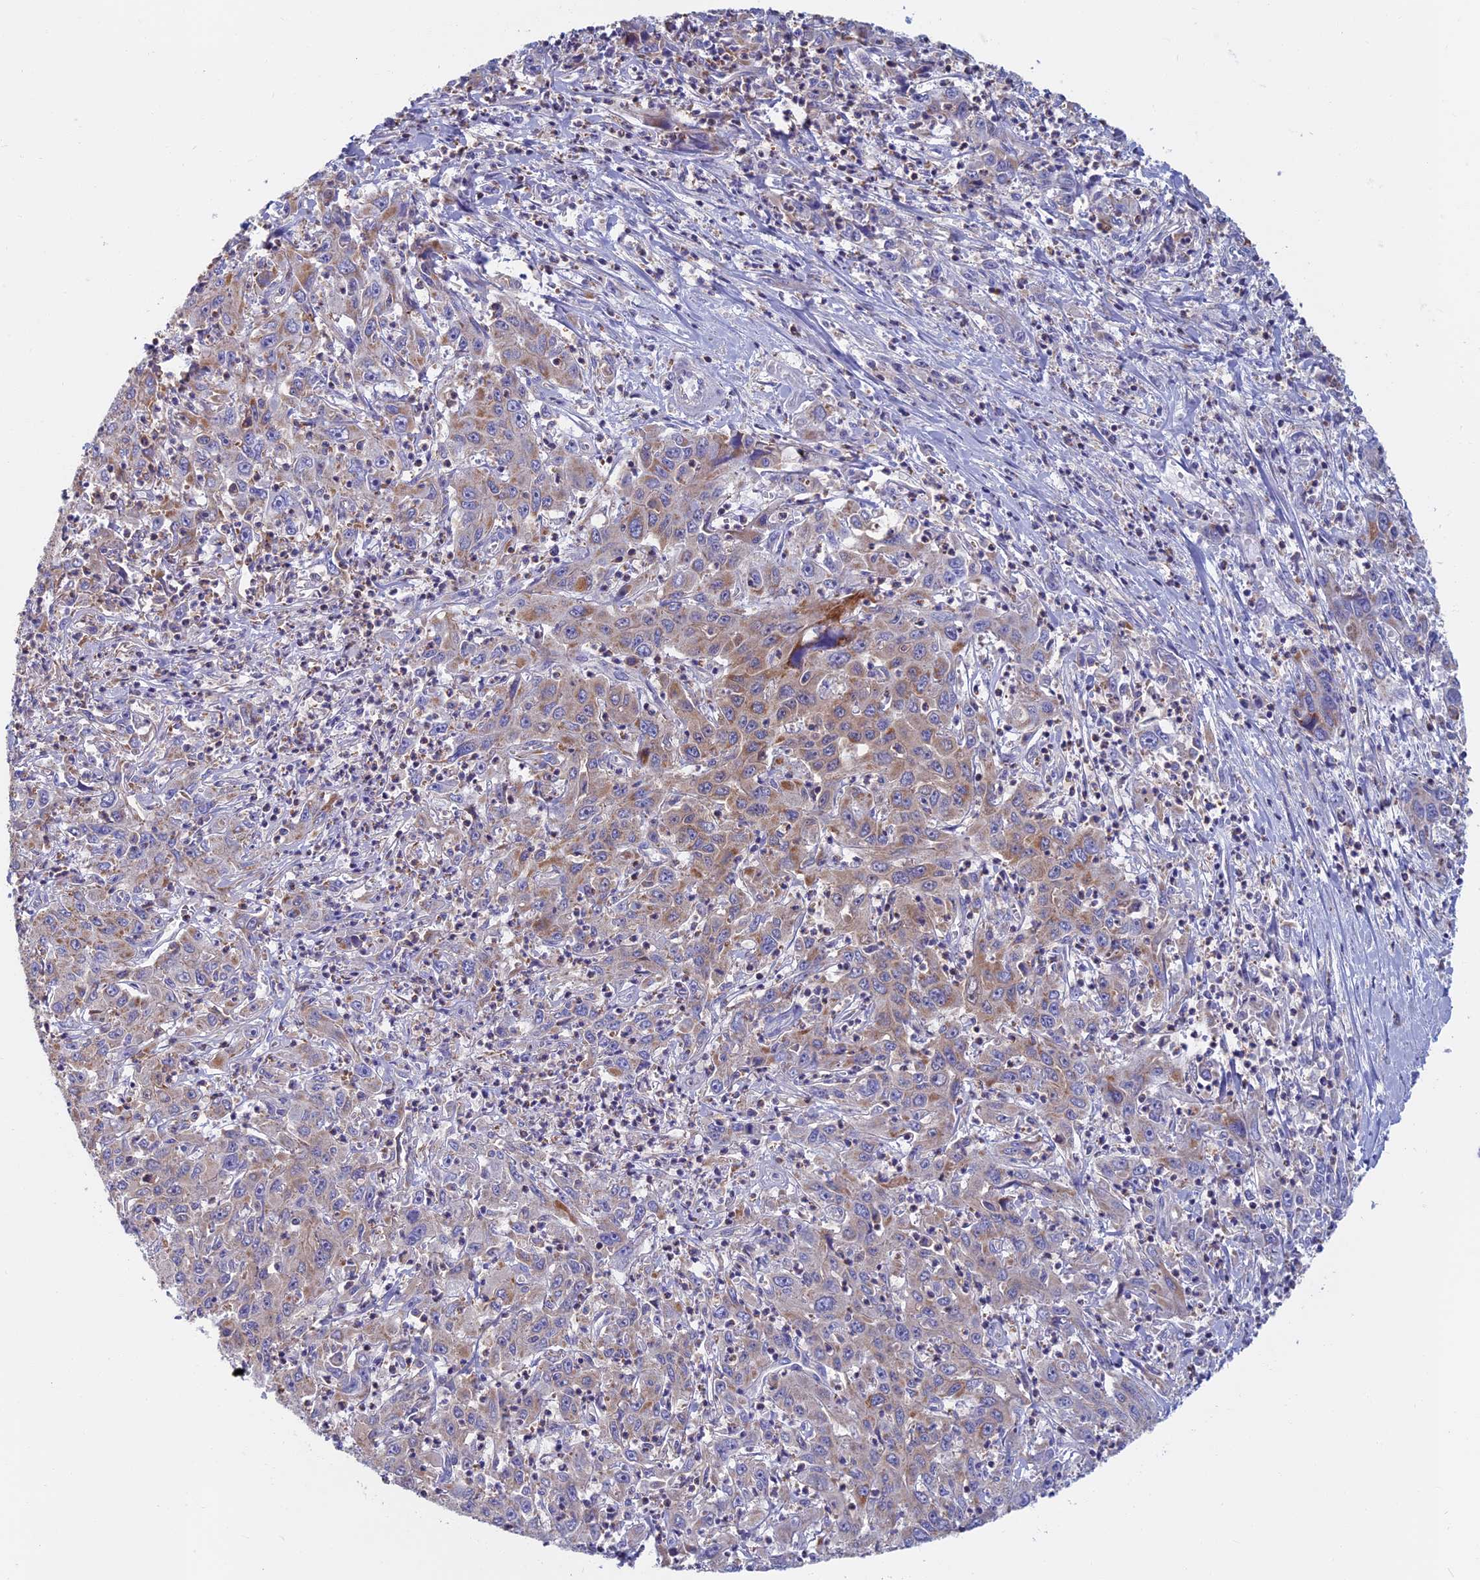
{"staining": {"intensity": "moderate", "quantity": "<25%", "location": "cytoplasmic/membranous"}, "tissue": "liver cancer", "cell_type": "Tumor cells", "image_type": "cancer", "snomed": [{"axis": "morphology", "description": "Carcinoma, Hepatocellular, NOS"}, {"axis": "topography", "description": "Liver"}], "caption": "Immunohistochemical staining of liver cancer demonstrates low levels of moderate cytoplasmic/membranous positivity in about <25% of tumor cells. (Stains: DAB in brown, nuclei in blue, Microscopy: brightfield microscopy at high magnification).", "gene": "HSD17B8", "patient": {"sex": "male", "age": 63}}